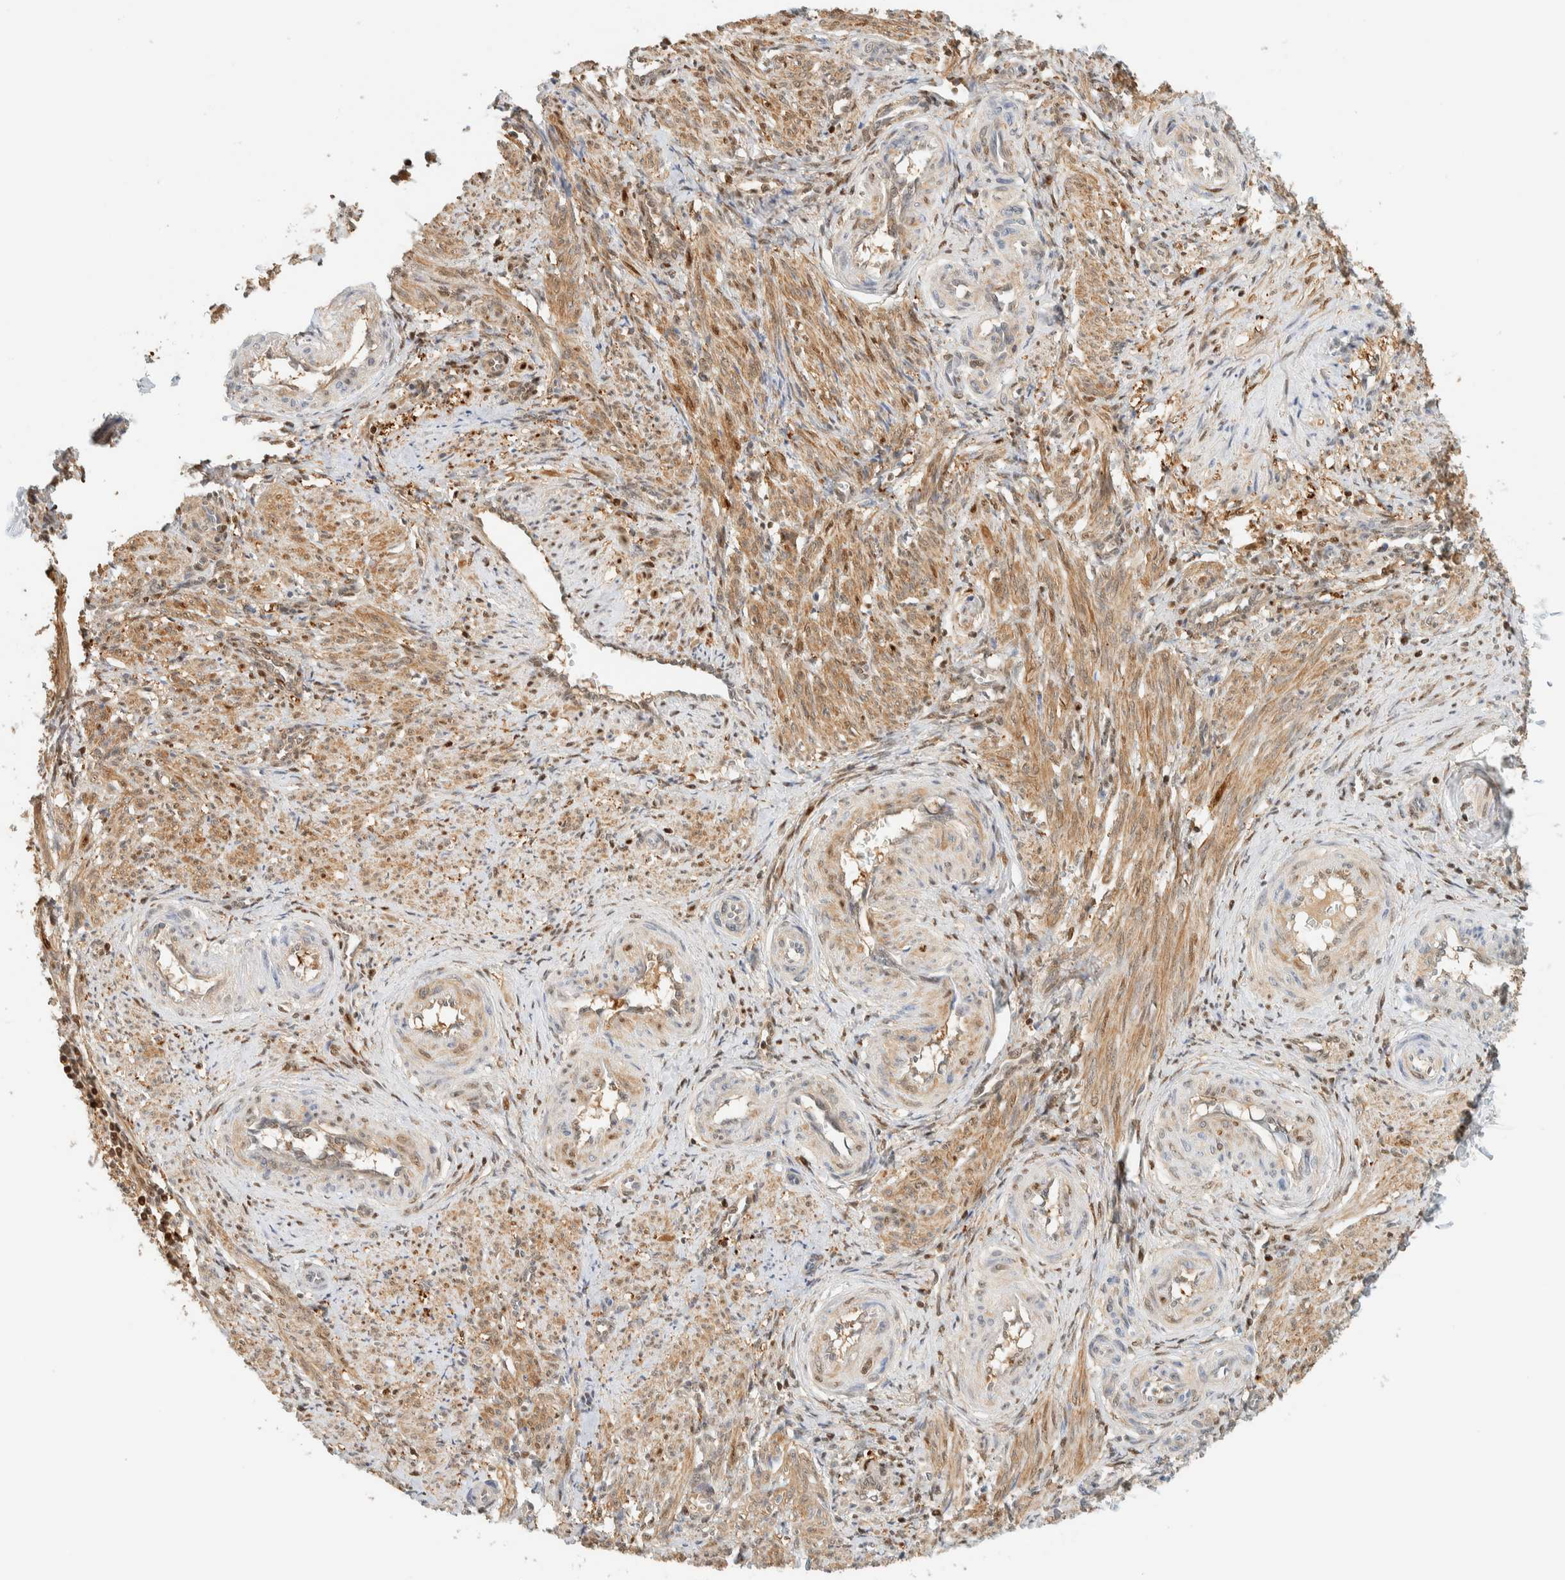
{"staining": {"intensity": "moderate", "quantity": ">75%", "location": "cytoplasmic/membranous,nuclear"}, "tissue": "smooth muscle", "cell_type": "Smooth muscle cells", "image_type": "normal", "snomed": [{"axis": "morphology", "description": "Normal tissue, NOS"}, {"axis": "topography", "description": "Endometrium"}], "caption": "This is an image of immunohistochemistry (IHC) staining of normal smooth muscle, which shows moderate expression in the cytoplasmic/membranous,nuclear of smooth muscle cells.", "gene": "ZBTB37", "patient": {"sex": "female", "age": 33}}